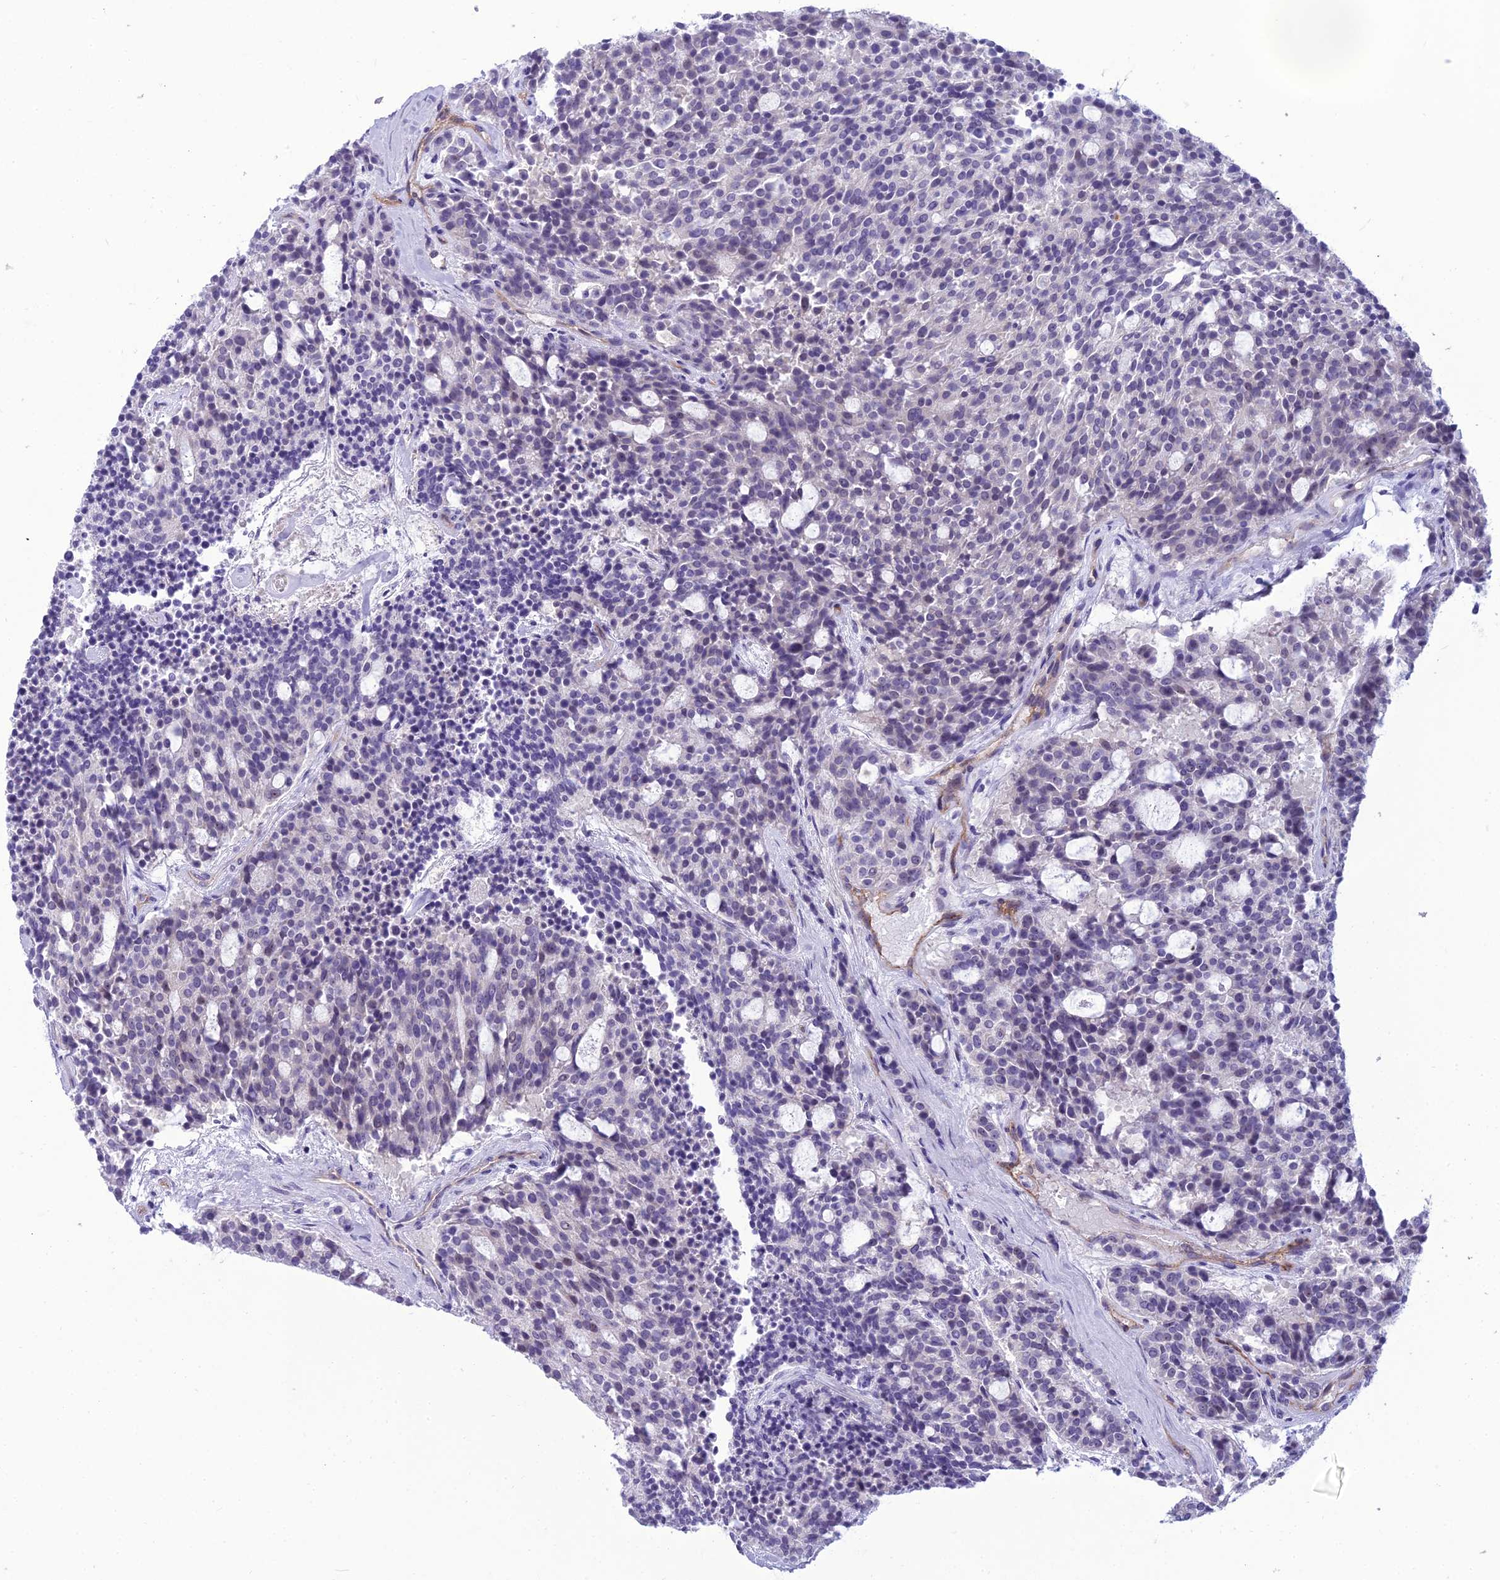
{"staining": {"intensity": "negative", "quantity": "none", "location": "none"}, "tissue": "carcinoid", "cell_type": "Tumor cells", "image_type": "cancer", "snomed": [{"axis": "morphology", "description": "Carcinoid, malignant, NOS"}, {"axis": "topography", "description": "Pancreas"}], "caption": "Protein analysis of carcinoid displays no significant staining in tumor cells.", "gene": "BBS7", "patient": {"sex": "female", "age": 54}}